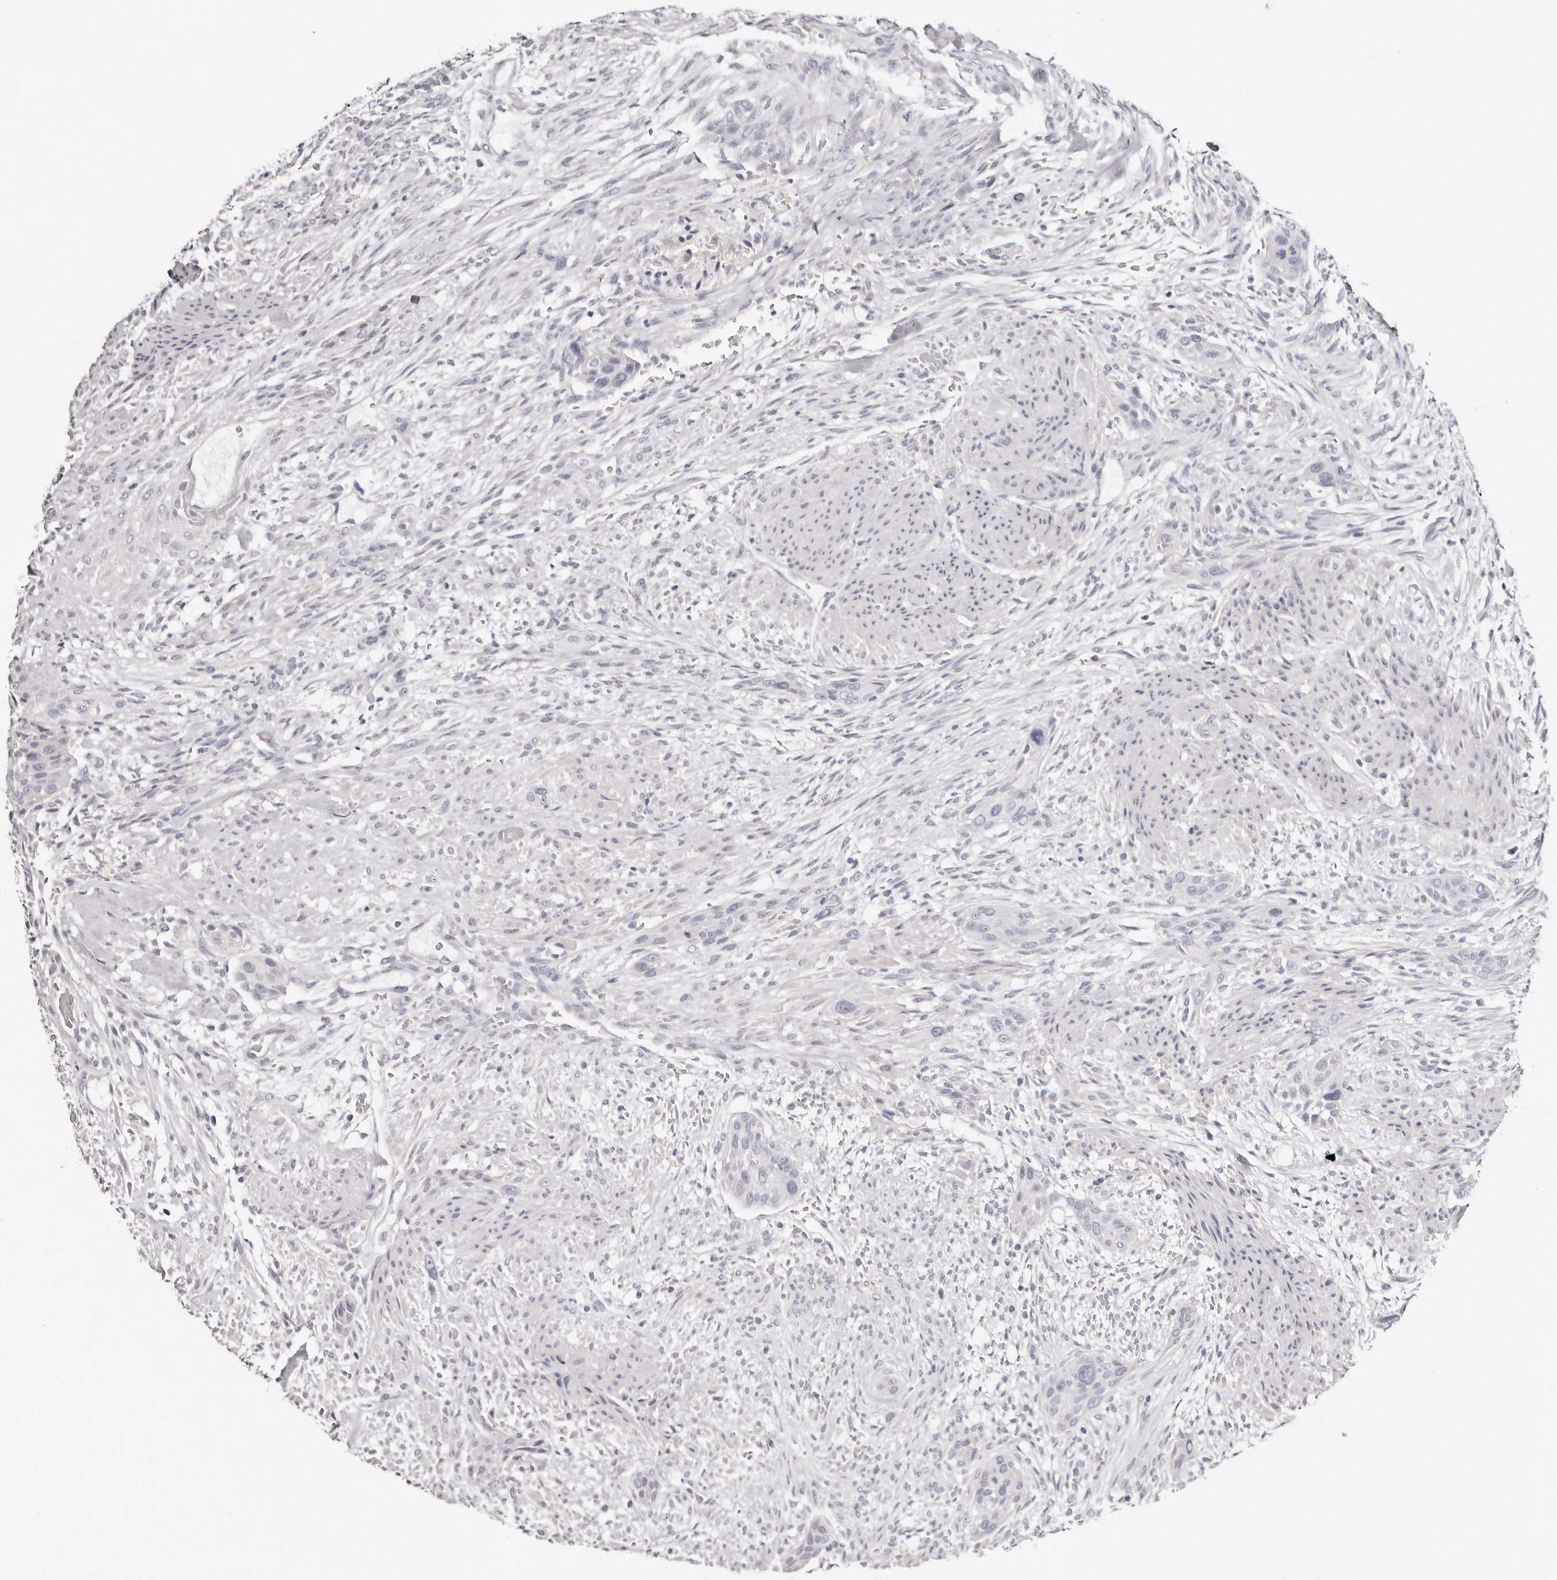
{"staining": {"intensity": "negative", "quantity": "none", "location": "none"}, "tissue": "urothelial cancer", "cell_type": "Tumor cells", "image_type": "cancer", "snomed": [{"axis": "morphology", "description": "Urothelial carcinoma, High grade"}, {"axis": "topography", "description": "Urinary bladder"}], "caption": "Immunohistochemistry image of urothelial cancer stained for a protein (brown), which demonstrates no expression in tumor cells. (DAB (3,3'-diaminobenzidine) immunohistochemistry with hematoxylin counter stain).", "gene": "AKNAD1", "patient": {"sex": "male", "age": 35}}